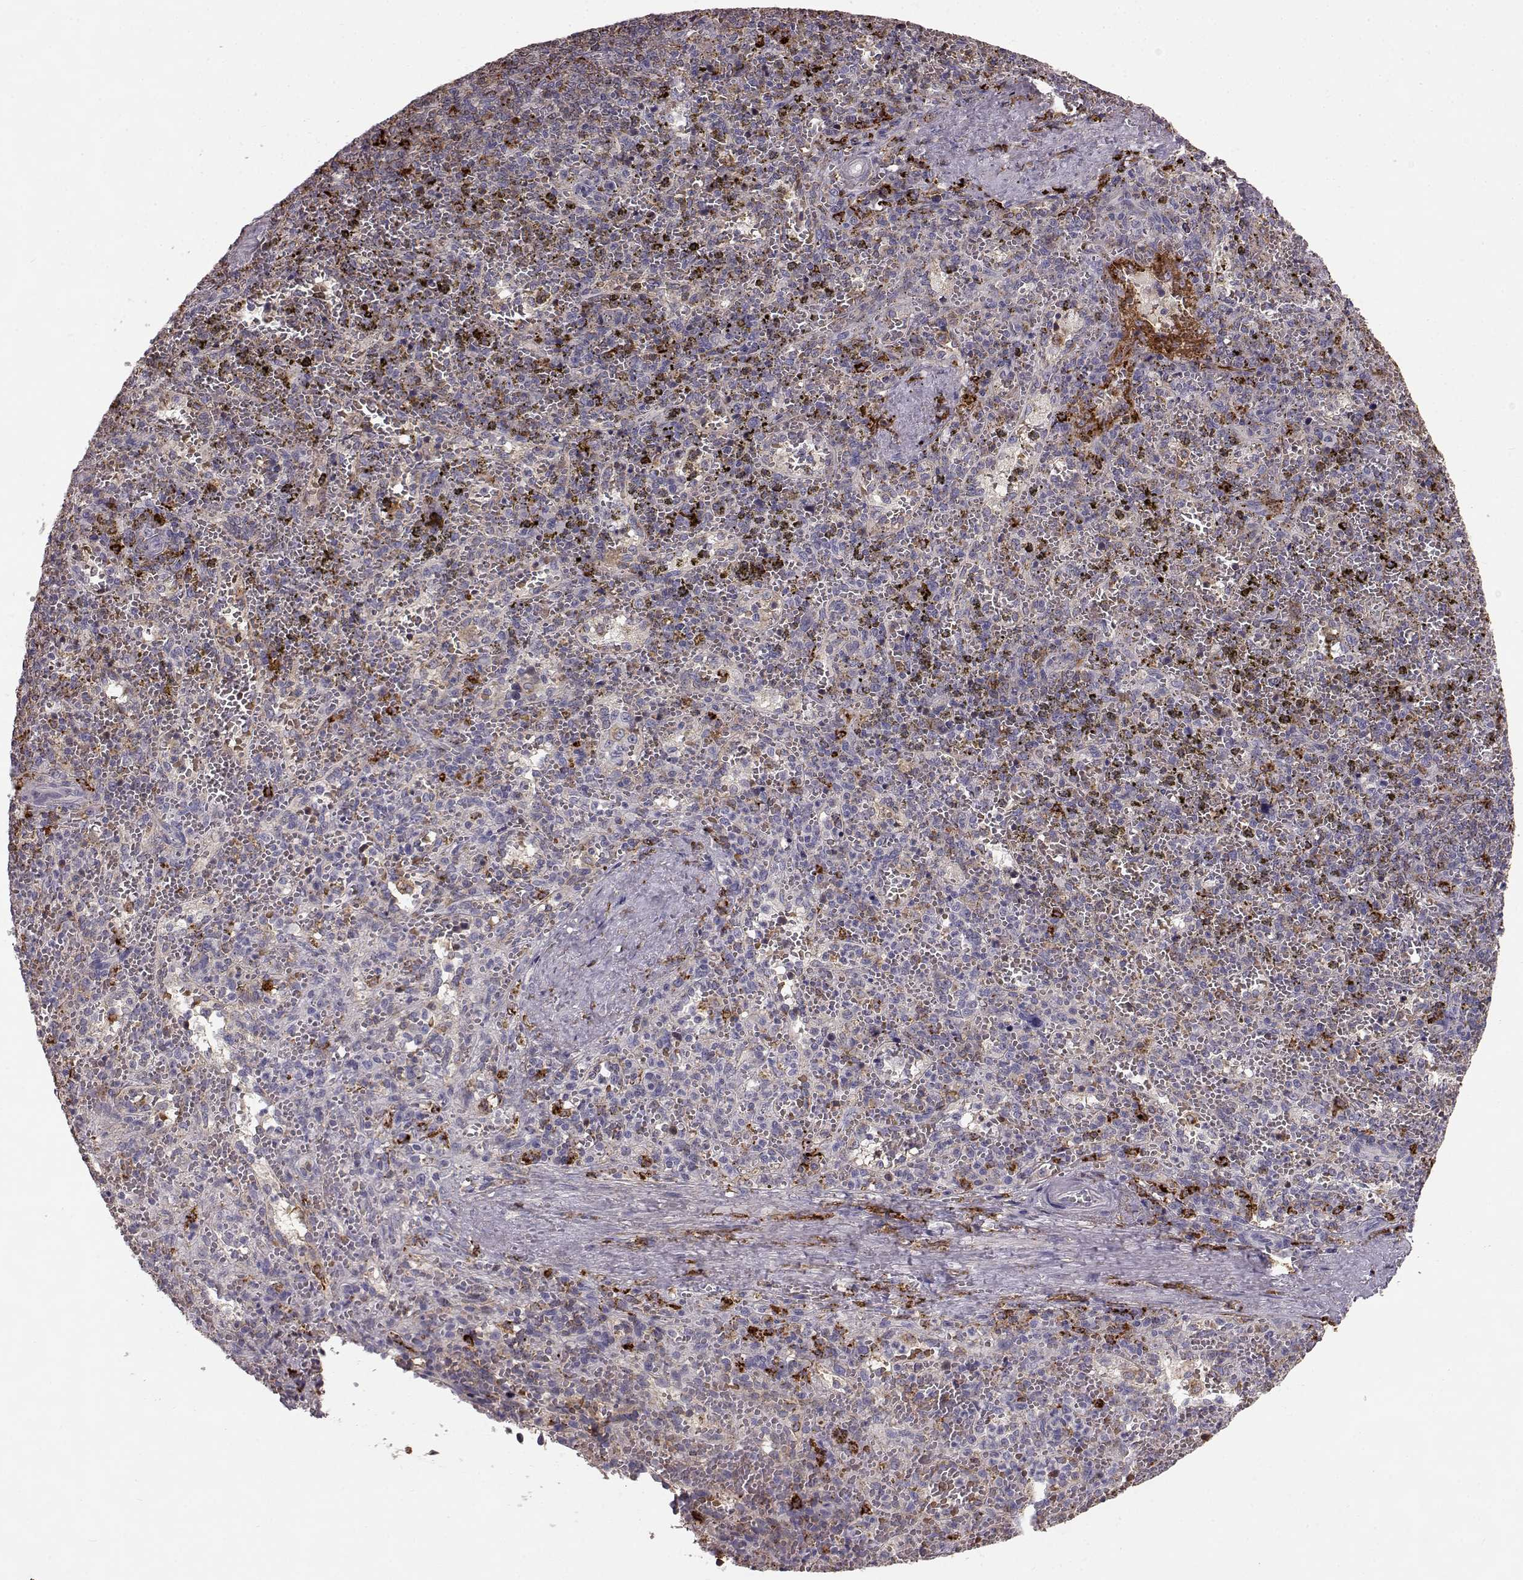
{"staining": {"intensity": "strong", "quantity": "<25%", "location": "cytoplasmic/membranous"}, "tissue": "spleen", "cell_type": "Cells in red pulp", "image_type": "normal", "snomed": [{"axis": "morphology", "description": "Normal tissue, NOS"}, {"axis": "topography", "description": "Spleen"}], "caption": "Benign spleen demonstrates strong cytoplasmic/membranous expression in about <25% of cells in red pulp, visualized by immunohistochemistry.", "gene": "CCNF", "patient": {"sex": "female", "age": 50}}